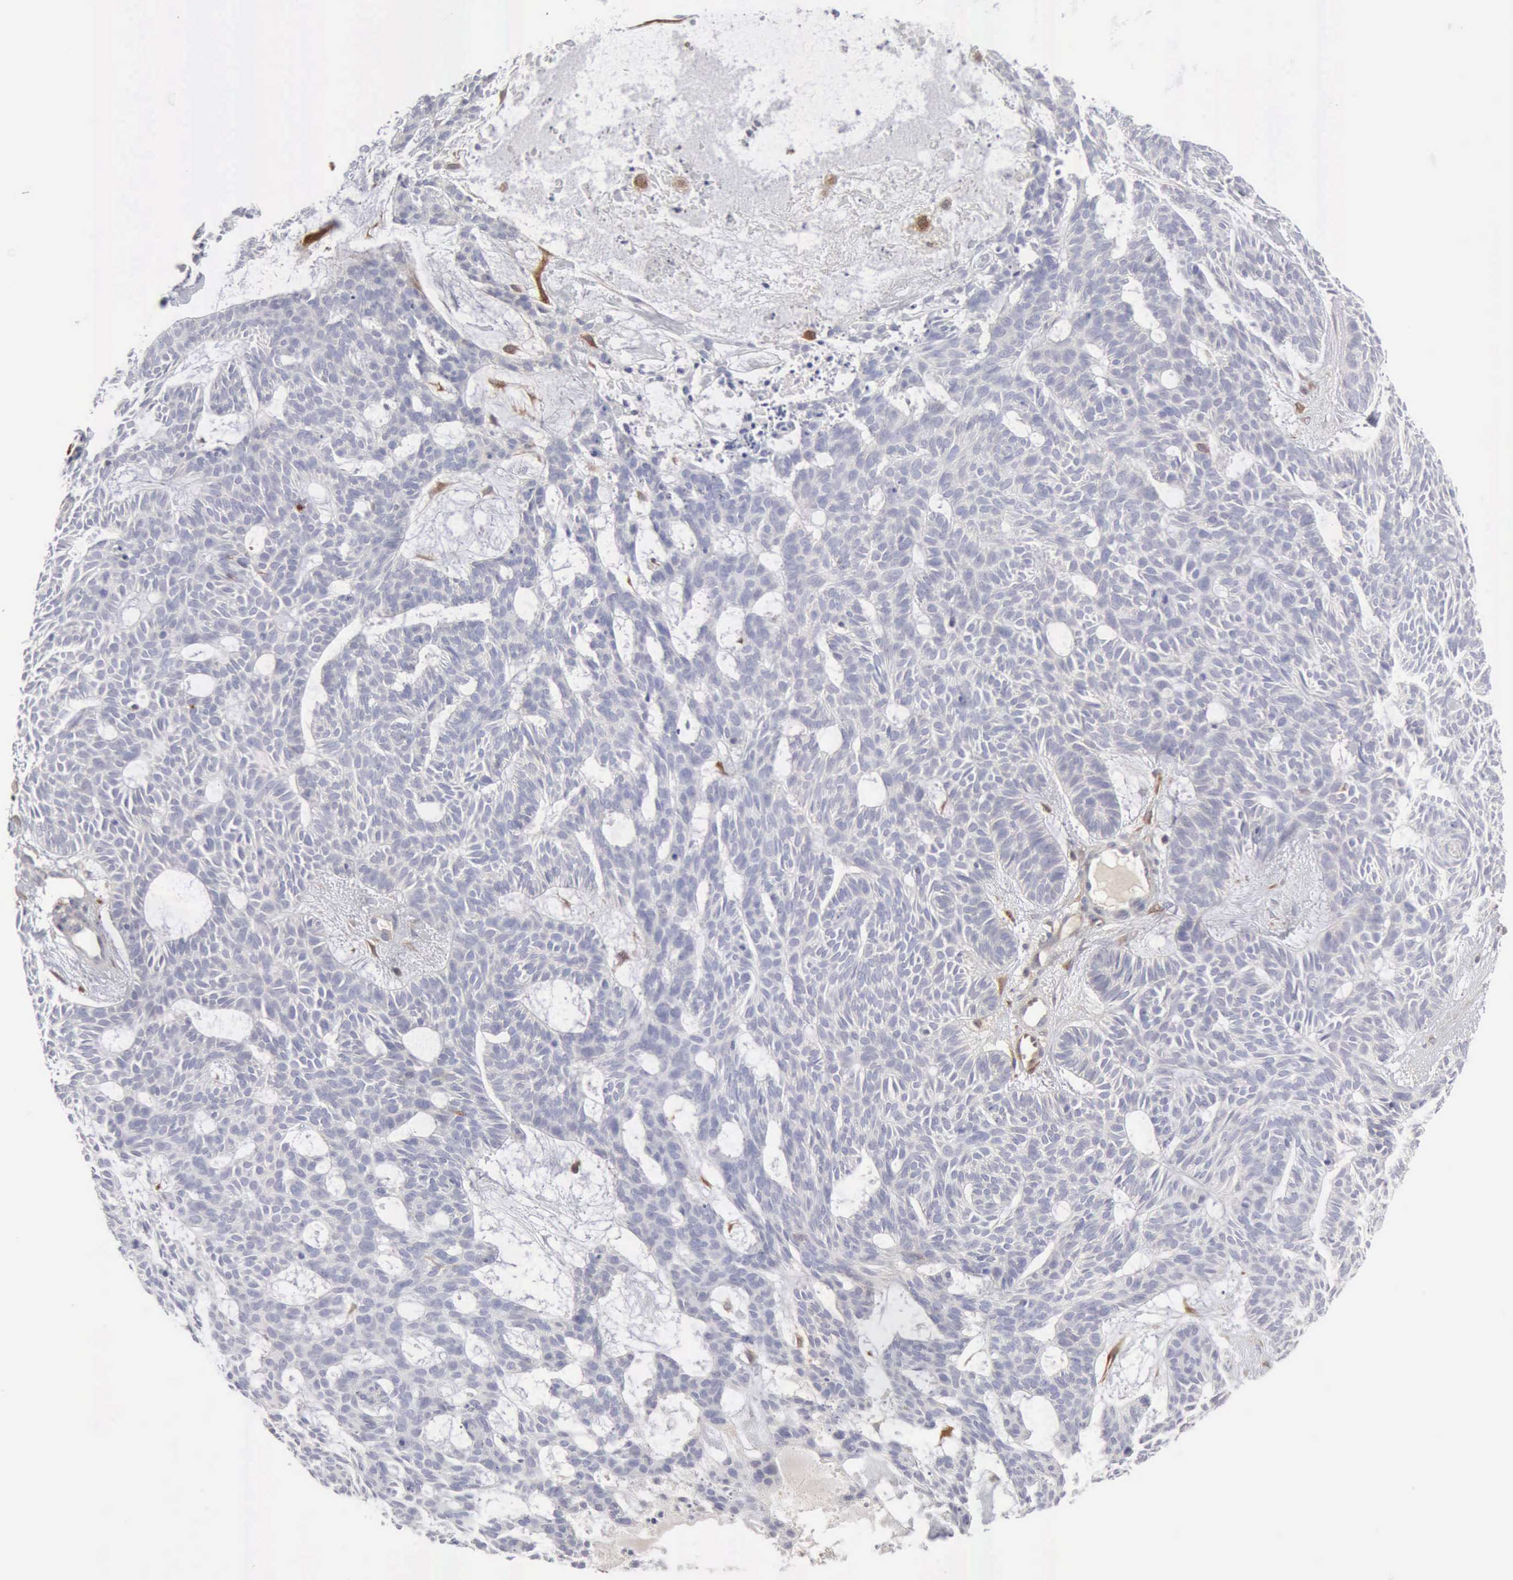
{"staining": {"intensity": "weak", "quantity": "25%-75%", "location": "cytoplasmic/membranous"}, "tissue": "skin cancer", "cell_type": "Tumor cells", "image_type": "cancer", "snomed": [{"axis": "morphology", "description": "Basal cell carcinoma"}, {"axis": "topography", "description": "Skin"}], "caption": "Weak cytoplasmic/membranous expression is identified in about 25%-75% of tumor cells in skin cancer (basal cell carcinoma).", "gene": "APOL2", "patient": {"sex": "male", "age": 75}}